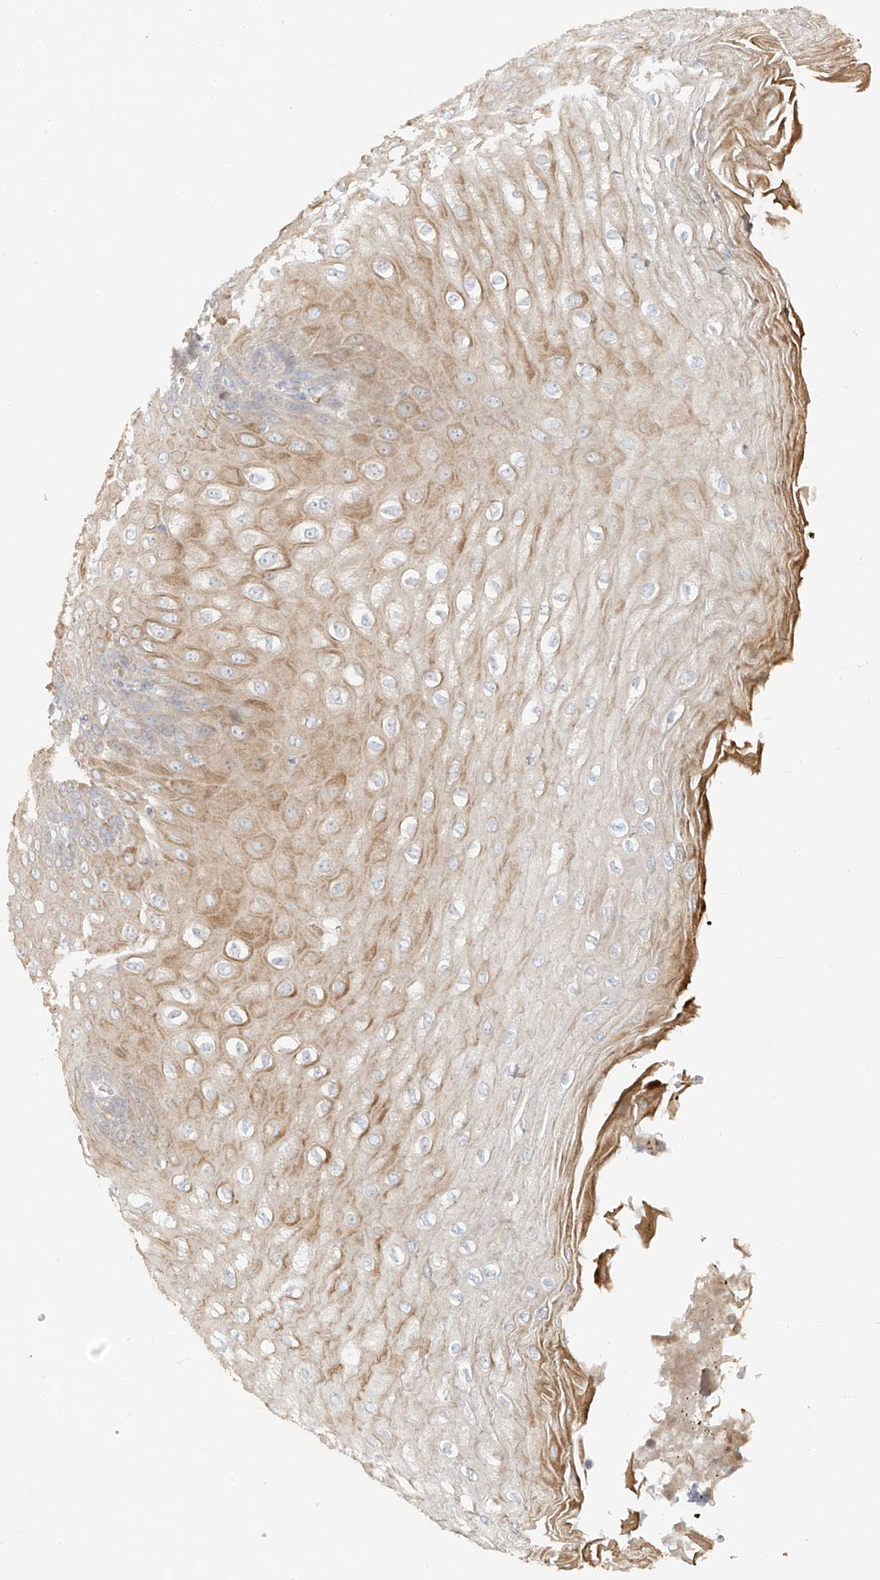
{"staining": {"intensity": "moderate", "quantity": ">75%", "location": "cytoplasmic/membranous"}, "tissue": "esophagus", "cell_type": "Squamous epithelial cells", "image_type": "normal", "snomed": [{"axis": "morphology", "description": "Normal tissue, NOS"}, {"axis": "topography", "description": "Esophagus"}], "caption": "Protein expression analysis of unremarkable human esophagus reveals moderate cytoplasmic/membranous staining in approximately >75% of squamous epithelial cells. Ihc stains the protein in brown and the nuclei are stained blue.", "gene": "MIPEP", "patient": {"sex": "male", "age": 60}}